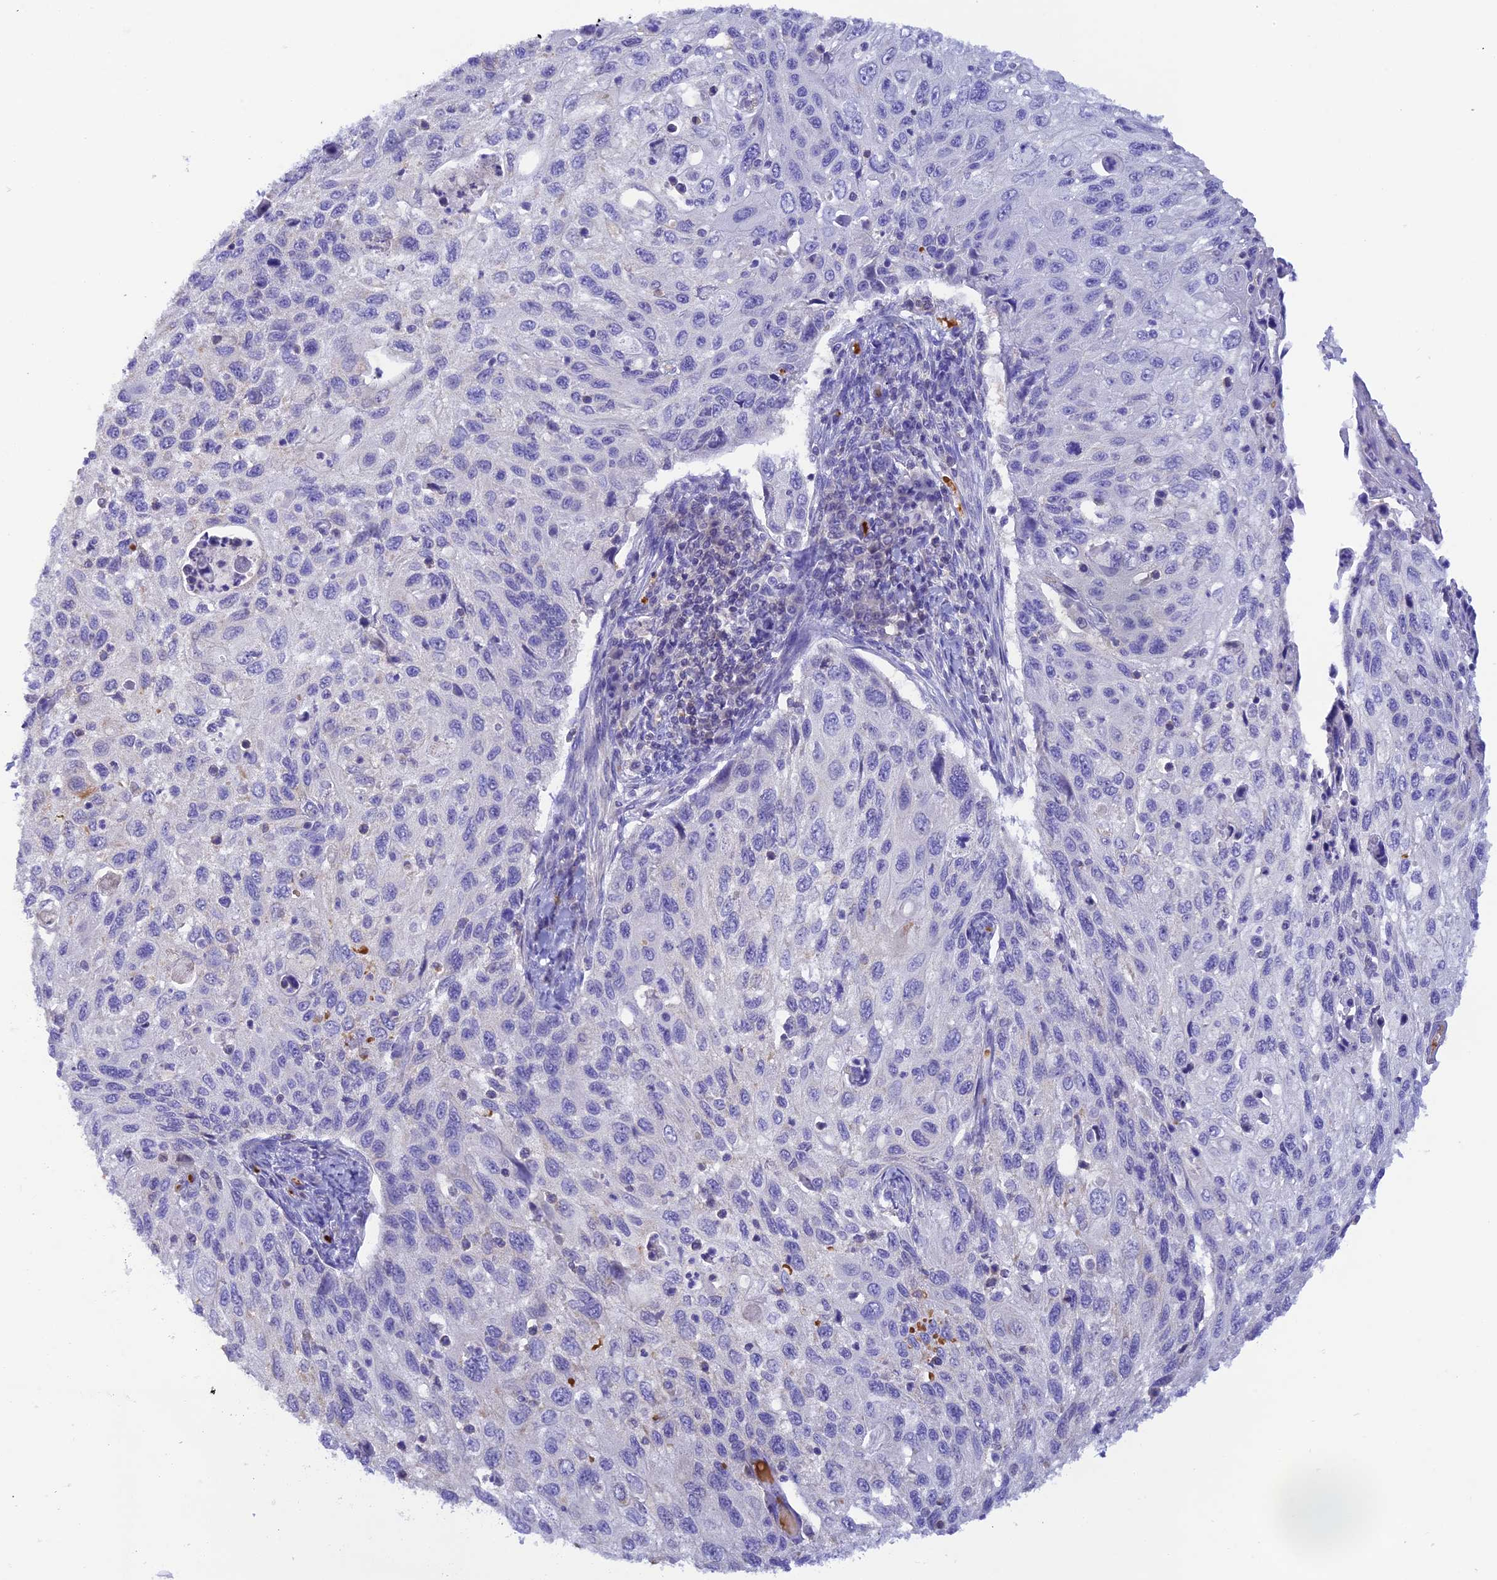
{"staining": {"intensity": "negative", "quantity": "none", "location": "none"}, "tissue": "cervical cancer", "cell_type": "Tumor cells", "image_type": "cancer", "snomed": [{"axis": "morphology", "description": "Squamous cell carcinoma, NOS"}, {"axis": "topography", "description": "Cervix"}], "caption": "Tumor cells are negative for brown protein staining in cervical squamous cell carcinoma. (Brightfield microscopy of DAB (3,3'-diaminobenzidine) IHC at high magnification).", "gene": "HDHD2", "patient": {"sex": "female", "age": 70}}